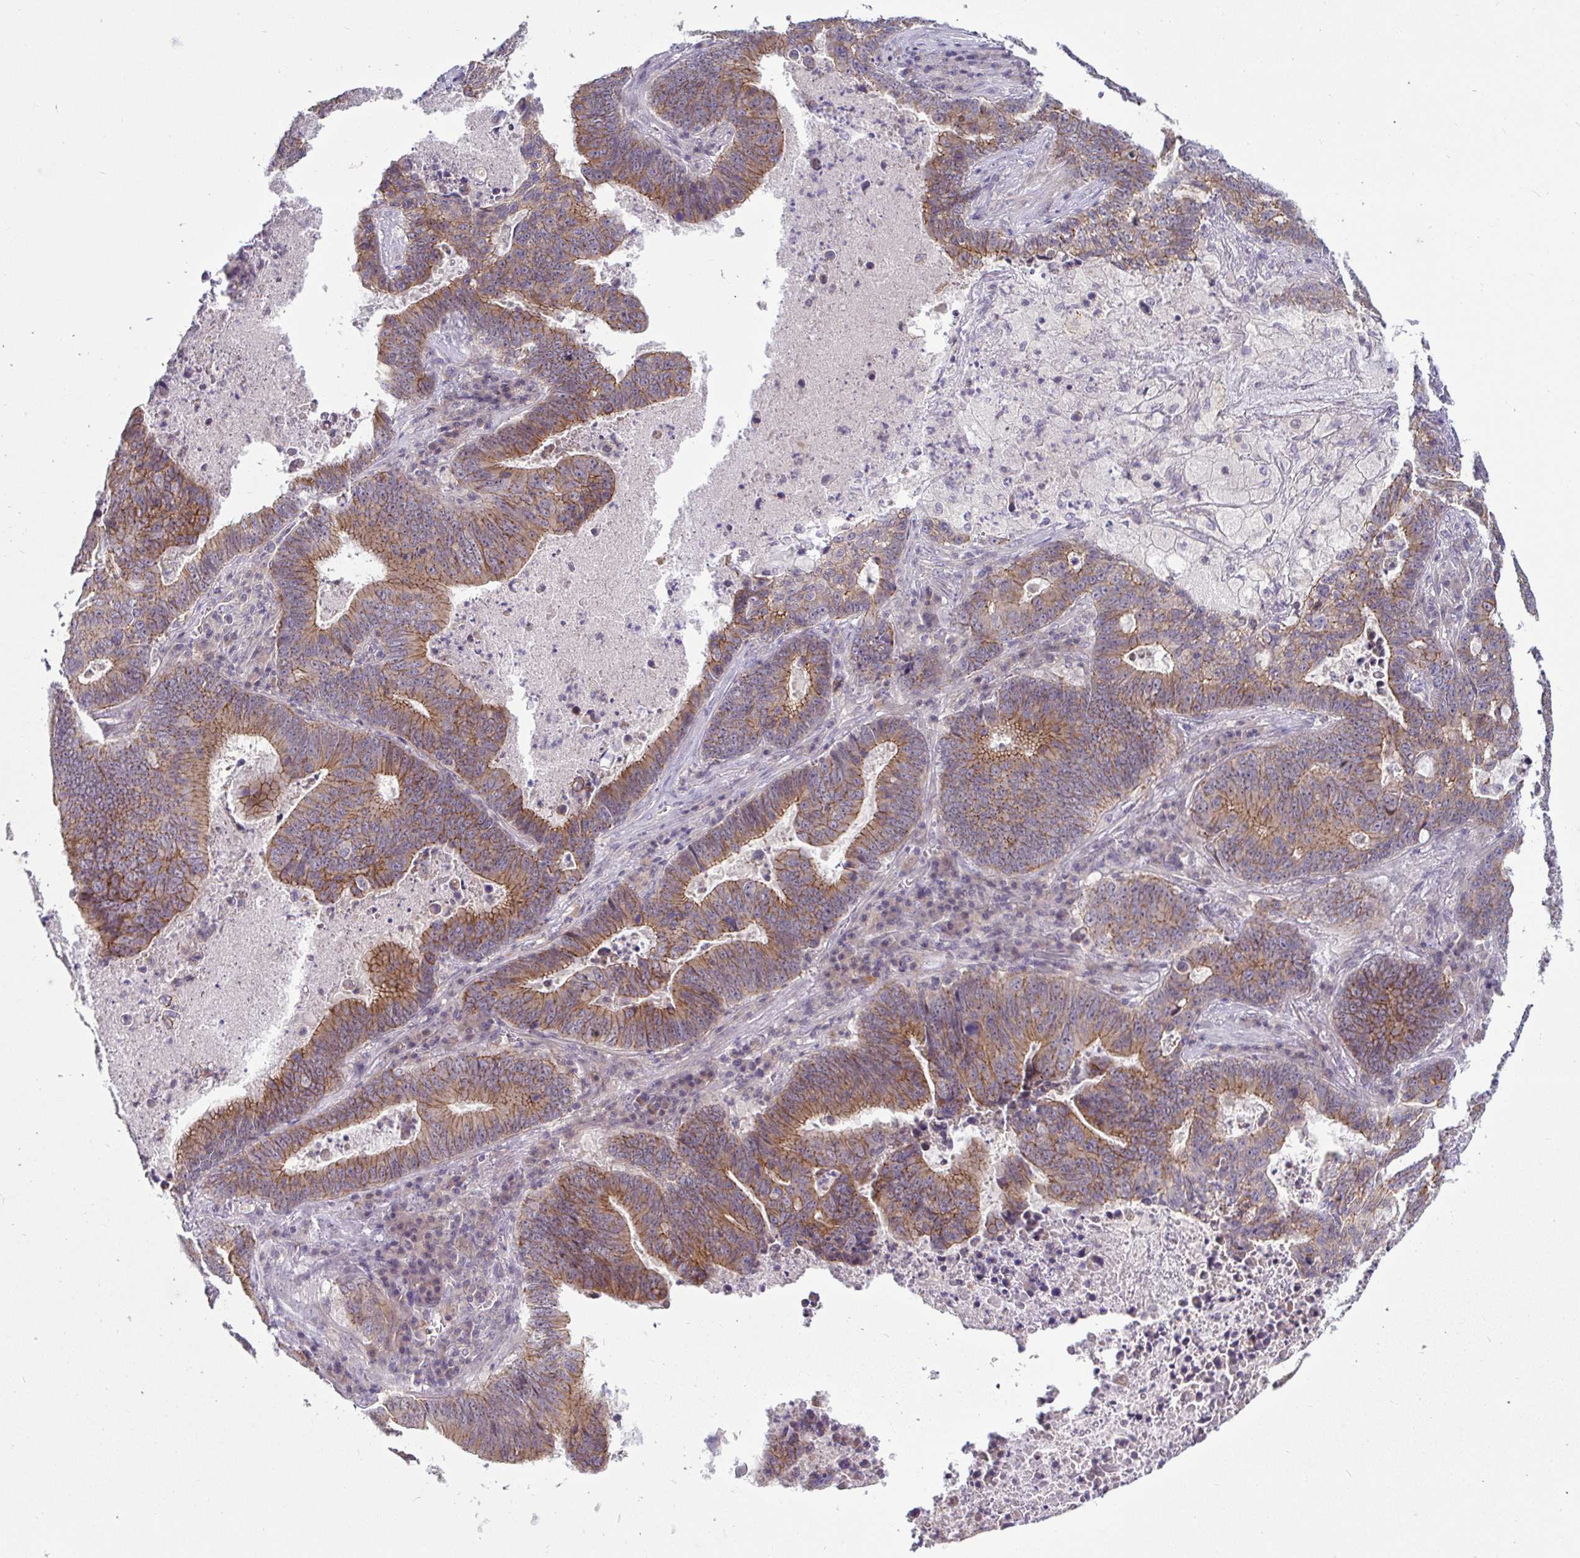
{"staining": {"intensity": "moderate", "quantity": ">75%", "location": "cytoplasmic/membranous"}, "tissue": "lung cancer", "cell_type": "Tumor cells", "image_type": "cancer", "snomed": [{"axis": "morphology", "description": "Aneuploidy"}, {"axis": "morphology", "description": "Adenocarcinoma, NOS"}, {"axis": "morphology", "description": "Adenocarcinoma primary or metastatic"}, {"axis": "topography", "description": "Lung"}], "caption": "A medium amount of moderate cytoplasmic/membranous positivity is present in about >75% of tumor cells in adenocarcinoma (lung) tissue. (DAB (3,3'-diaminobenzidine) IHC with brightfield microscopy, high magnification).", "gene": "GSTM1", "patient": {"sex": "female", "age": 75}}